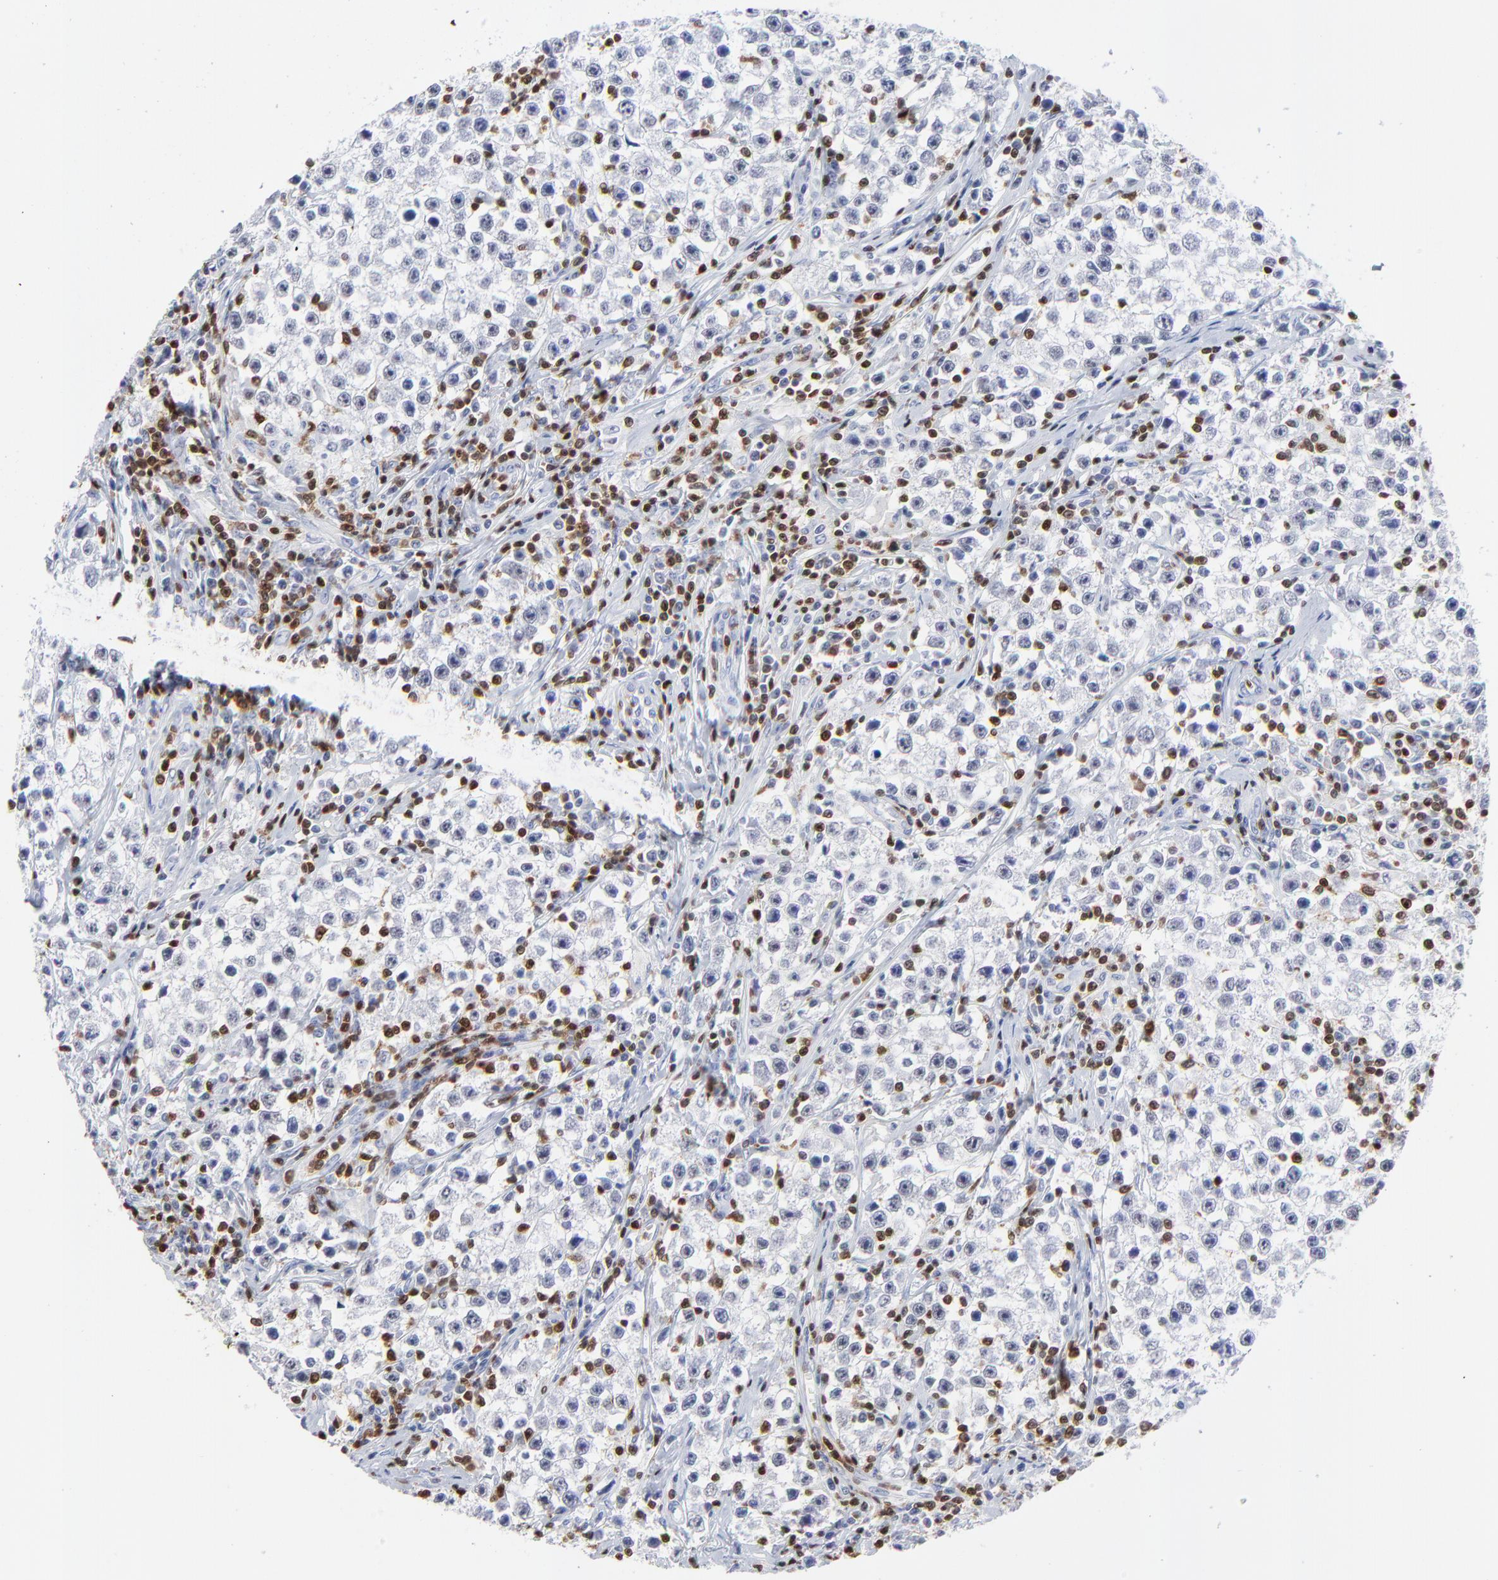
{"staining": {"intensity": "negative", "quantity": "none", "location": "none"}, "tissue": "testis cancer", "cell_type": "Tumor cells", "image_type": "cancer", "snomed": [{"axis": "morphology", "description": "Seminoma, NOS"}, {"axis": "topography", "description": "Testis"}], "caption": "A high-resolution micrograph shows immunohistochemistry (IHC) staining of testis cancer (seminoma), which displays no significant positivity in tumor cells.", "gene": "ZAP70", "patient": {"sex": "male", "age": 35}}